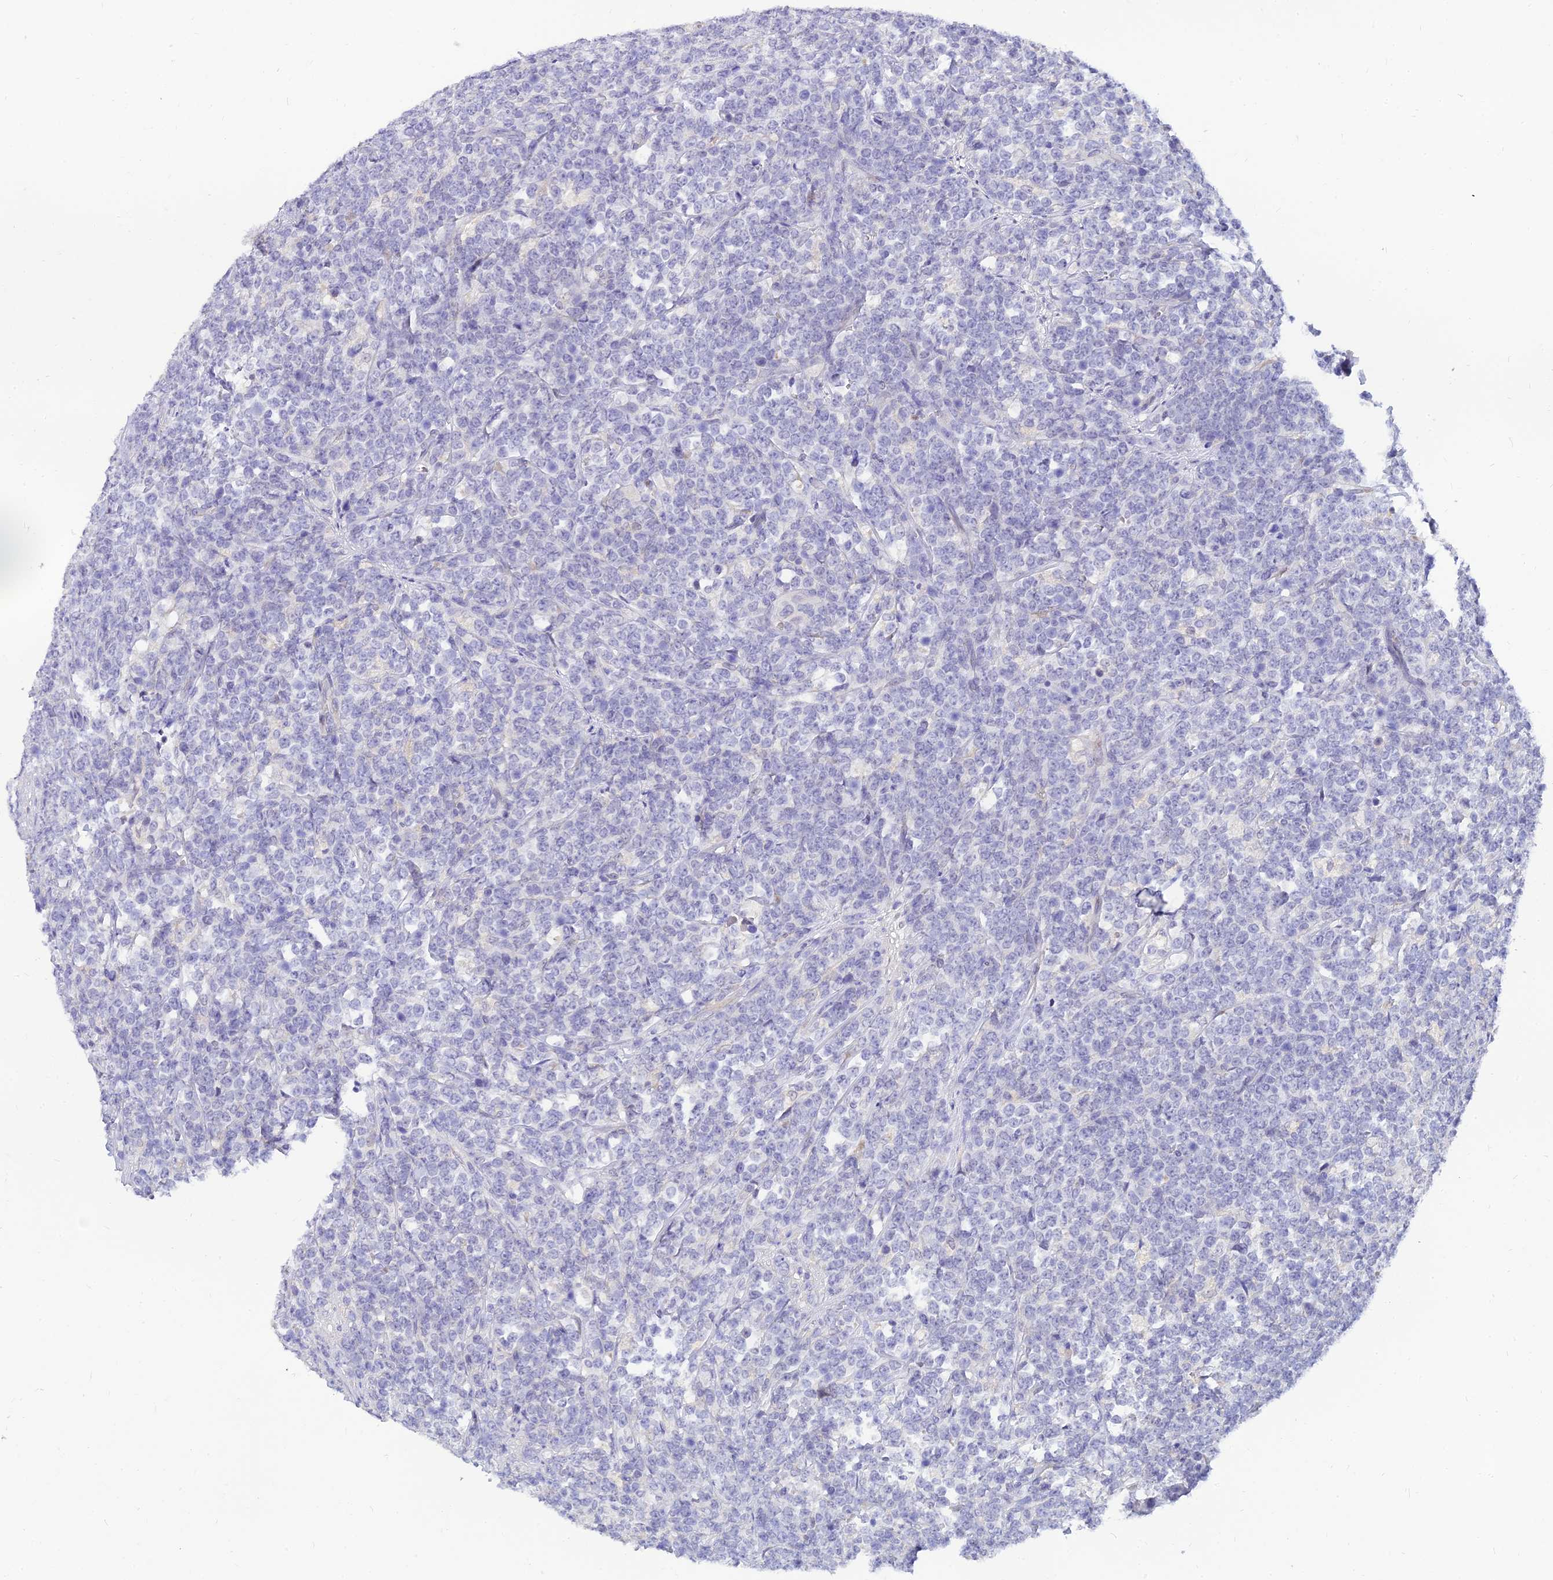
{"staining": {"intensity": "negative", "quantity": "none", "location": "none"}, "tissue": "lymphoma", "cell_type": "Tumor cells", "image_type": "cancer", "snomed": [{"axis": "morphology", "description": "Malignant lymphoma, non-Hodgkin's type, High grade"}, {"axis": "topography", "description": "Small intestine"}], "caption": "IHC micrograph of neoplastic tissue: human malignant lymphoma, non-Hodgkin's type (high-grade) stained with DAB (3,3'-diaminobenzidine) demonstrates no significant protein positivity in tumor cells.", "gene": "TMEM161B", "patient": {"sex": "male", "age": 8}}